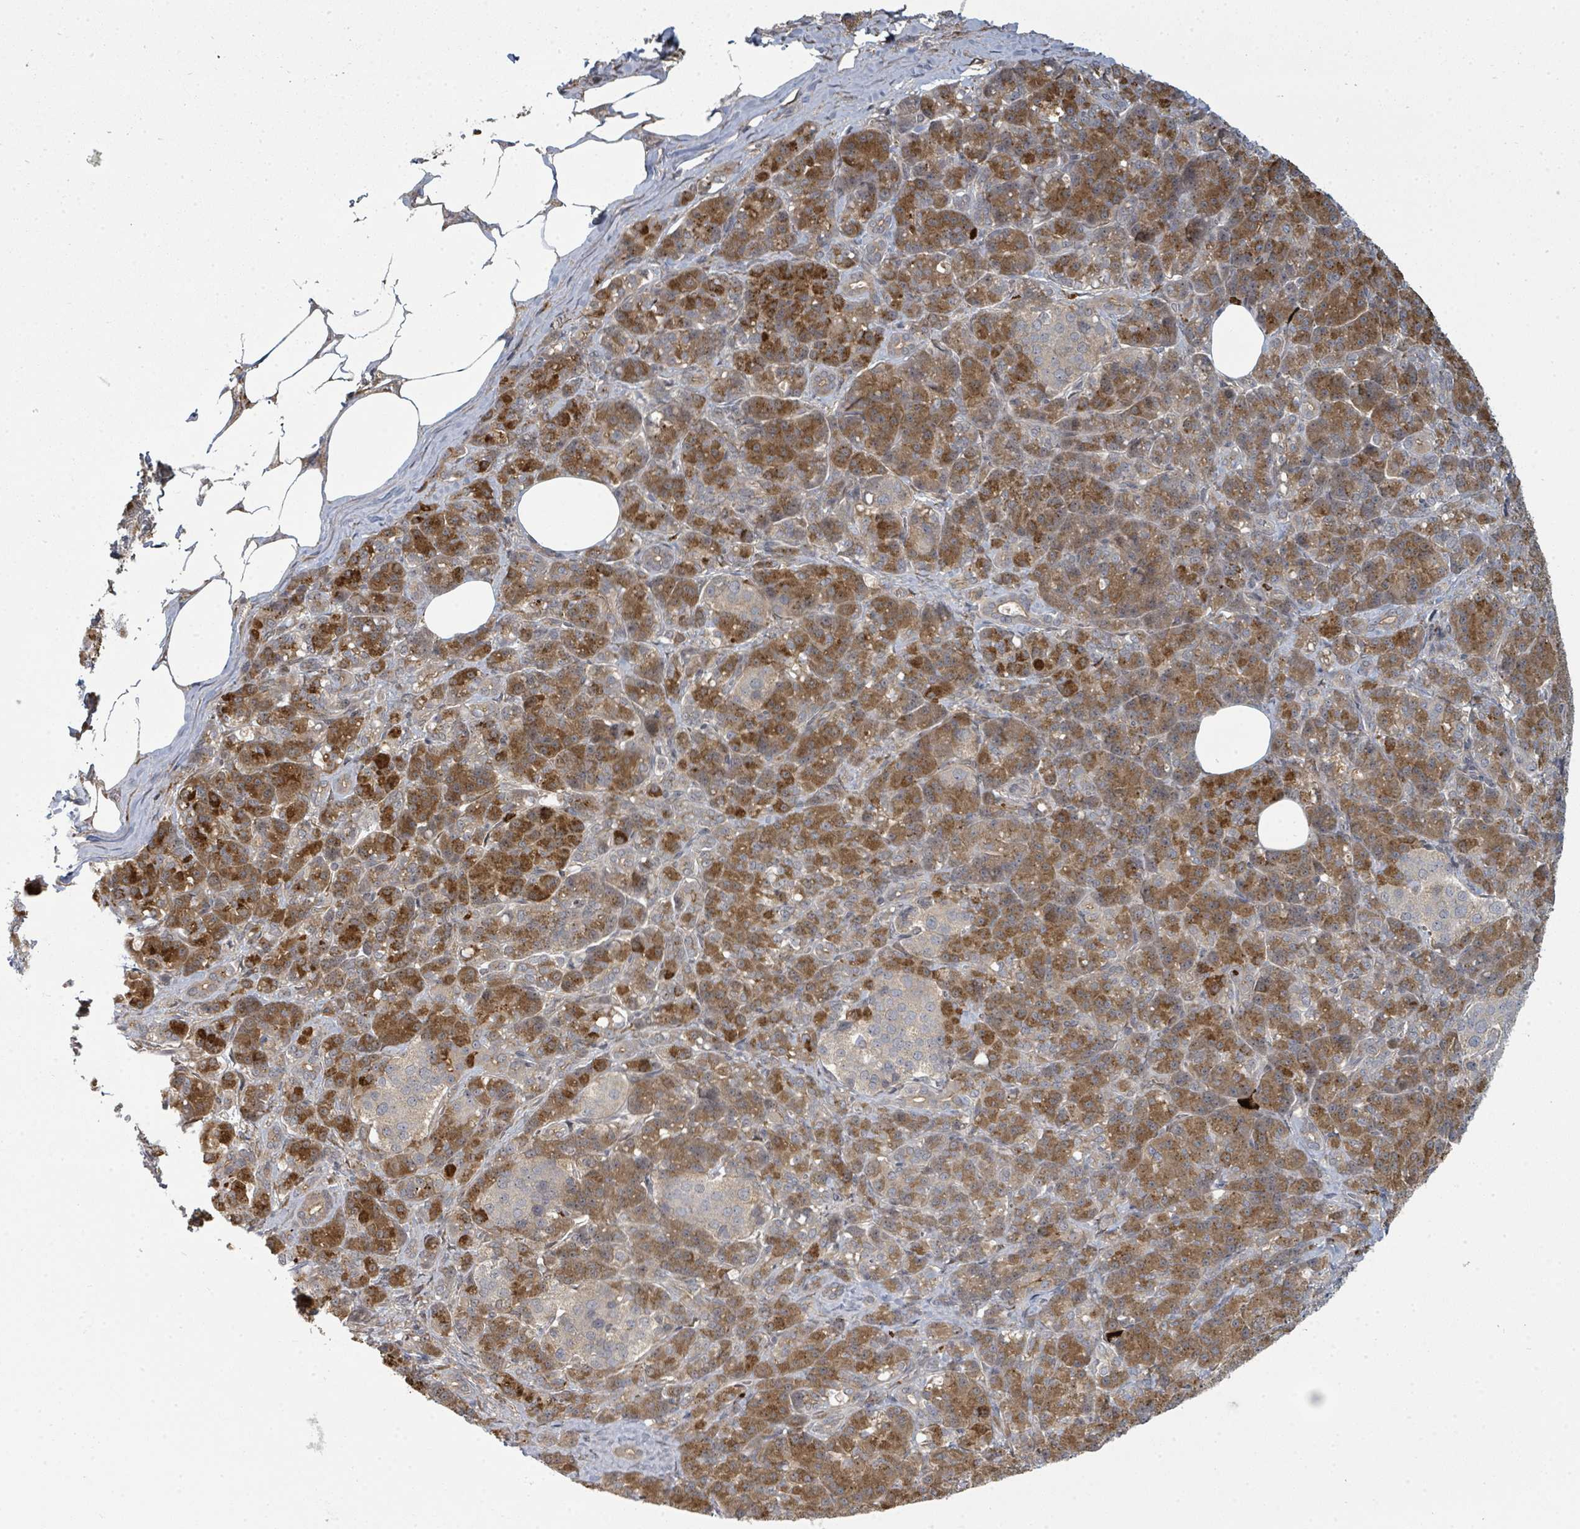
{"staining": {"intensity": "strong", "quantity": ">75%", "location": "cytoplasmic/membranous"}, "tissue": "pancreatic cancer", "cell_type": "Tumor cells", "image_type": "cancer", "snomed": [{"axis": "morphology", "description": "Adenocarcinoma, NOS"}, {"axis": "topography", "description": "Pancreas"}], "caption": "Human pancreatic cancer stained with a protein marker exhibits strong staining in tumor cells.", "gene": "PSMG2", "patient": {"sex": "male", "age": 57}}